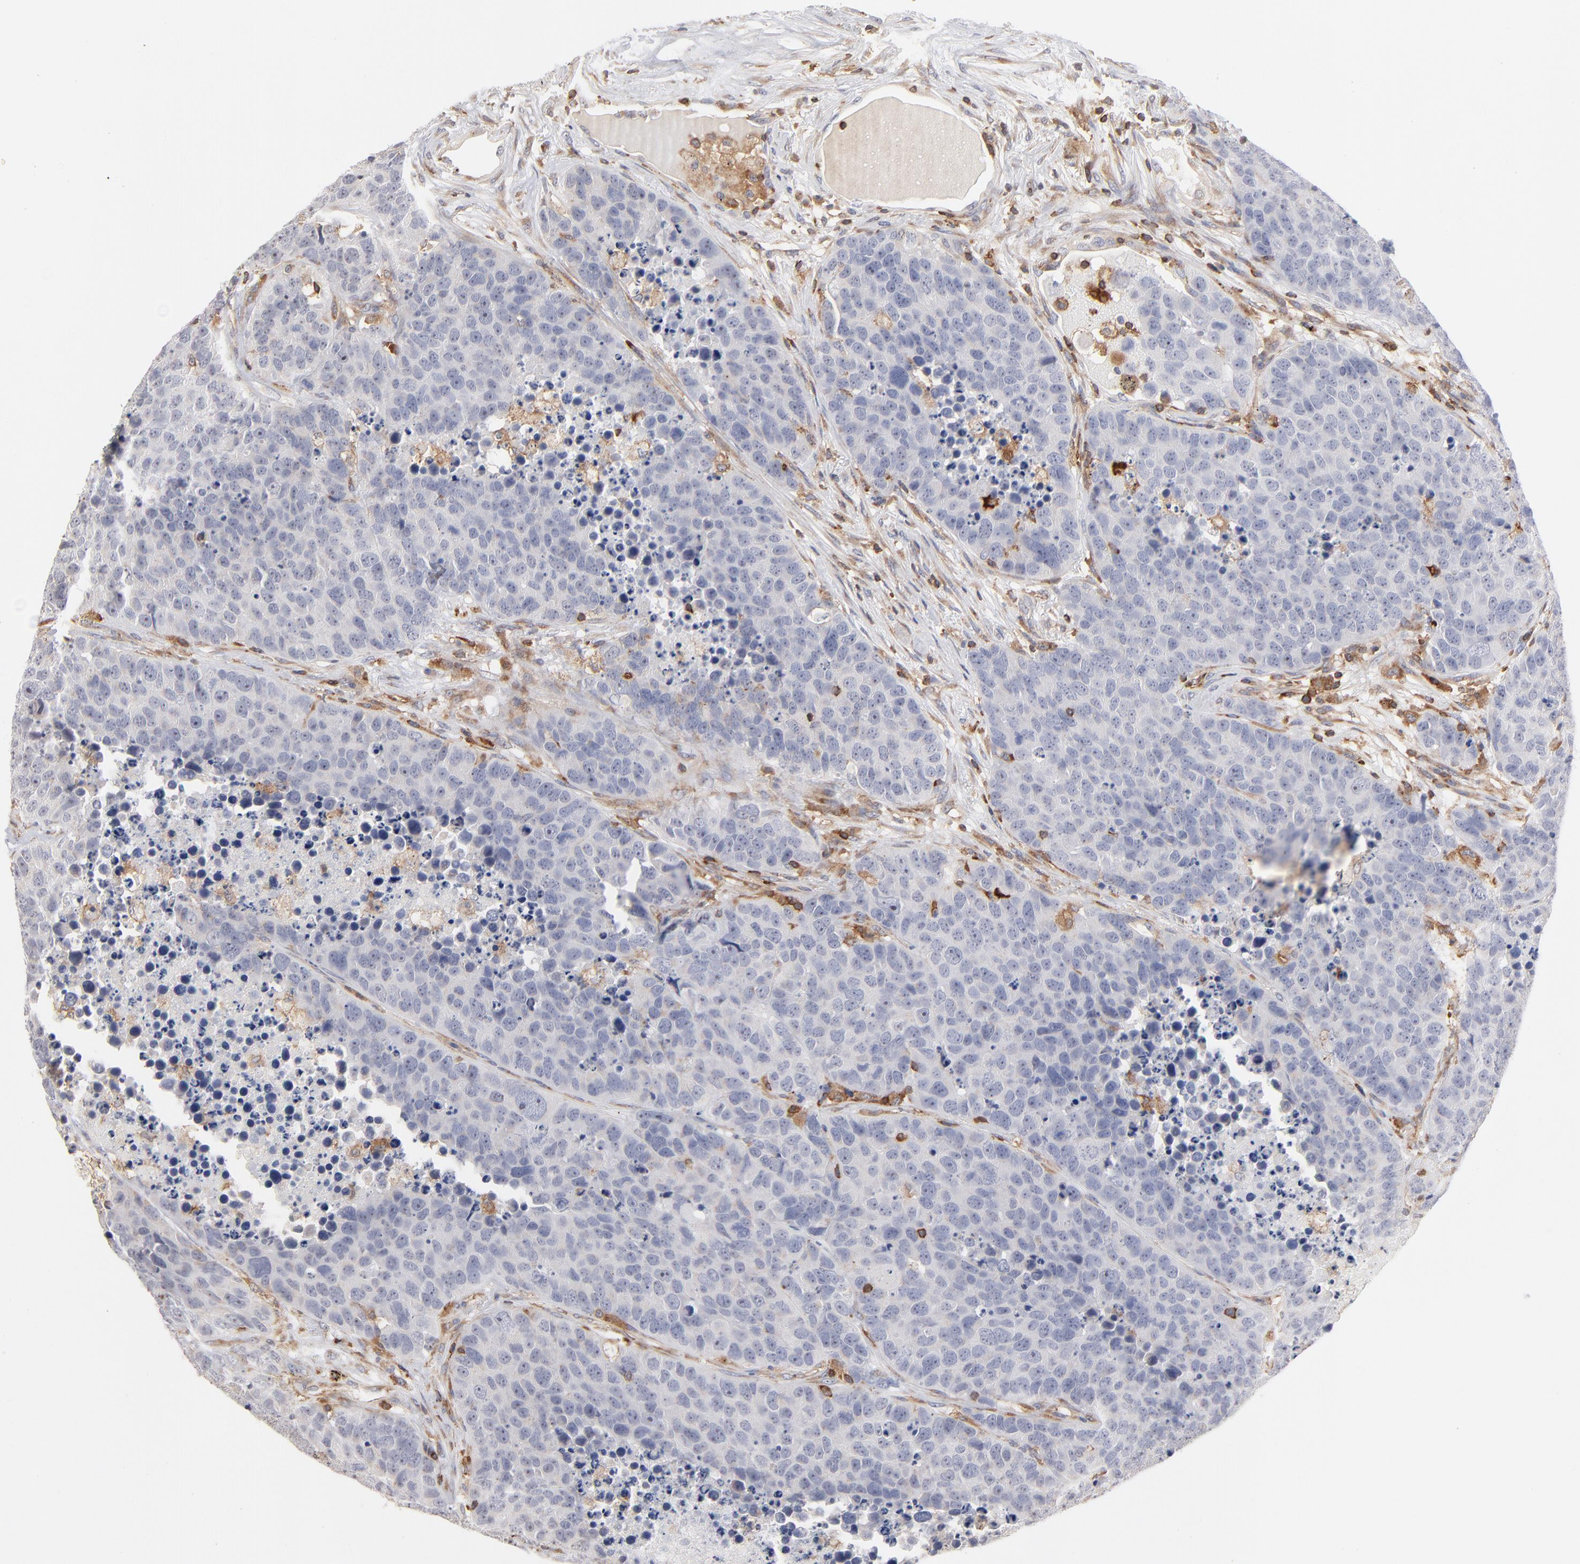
{"staining": {"intensity": "negative", "quantity": "none", "location": "none"}, "tissue": "carcinoid", "cell_type": "Tumor cells", "image_type": "cancer", "snomed": [{"axis": "morphology", "description": "Carcinoid, malignant, NOS"}, {"axis": "topography", "description": "Lung"}], "caption": "An image of carcinoid stained for a protein shows no brown staining in tumor cells.", "gene": "WIPF1", "patient": {"sex": "male", "age": 60}}